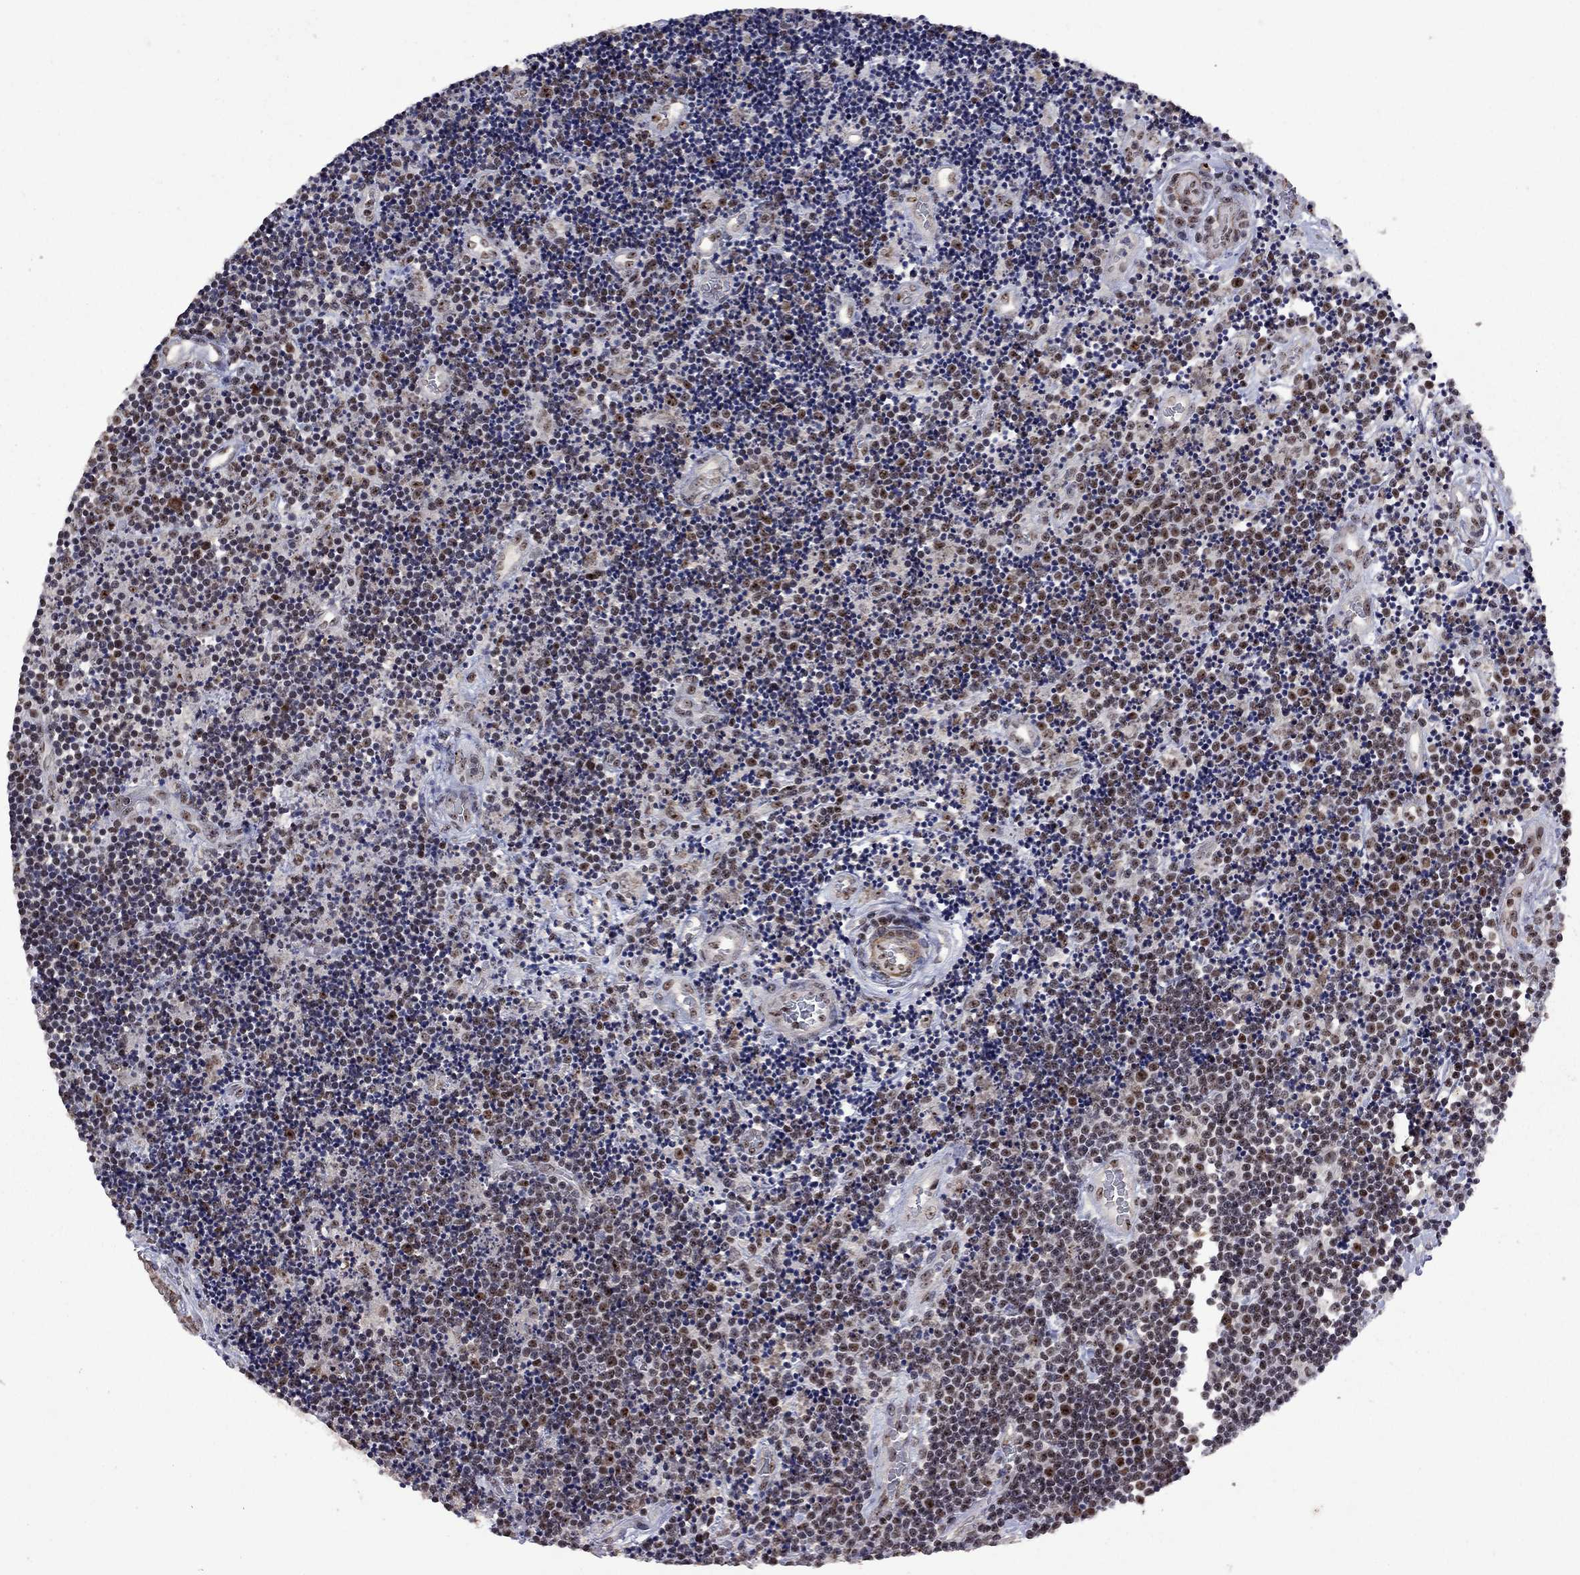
{"staining": {"intensity": "moderate", "quantity": "<25%", "location": "nuclear"}, "tissue": "lymphoma", "cell_type": "Tumor cells", "image_type": "cancer", "snomed": [{"axis": "morphology", "description": "Malignant lymphoma, non-Hodgkin's type, Low grade"}, {"axis": "topography", "description": "Brain"}], "caption": "Low-grade malignant lymphoma, non-Hodgkin's type was stained to show a protein in brown. There is low levels of moderate nuclear staining in approximately <25% of tumor cells.", "gene": "SPOUT1", "patient": {"sex": "female", "age": 66}}